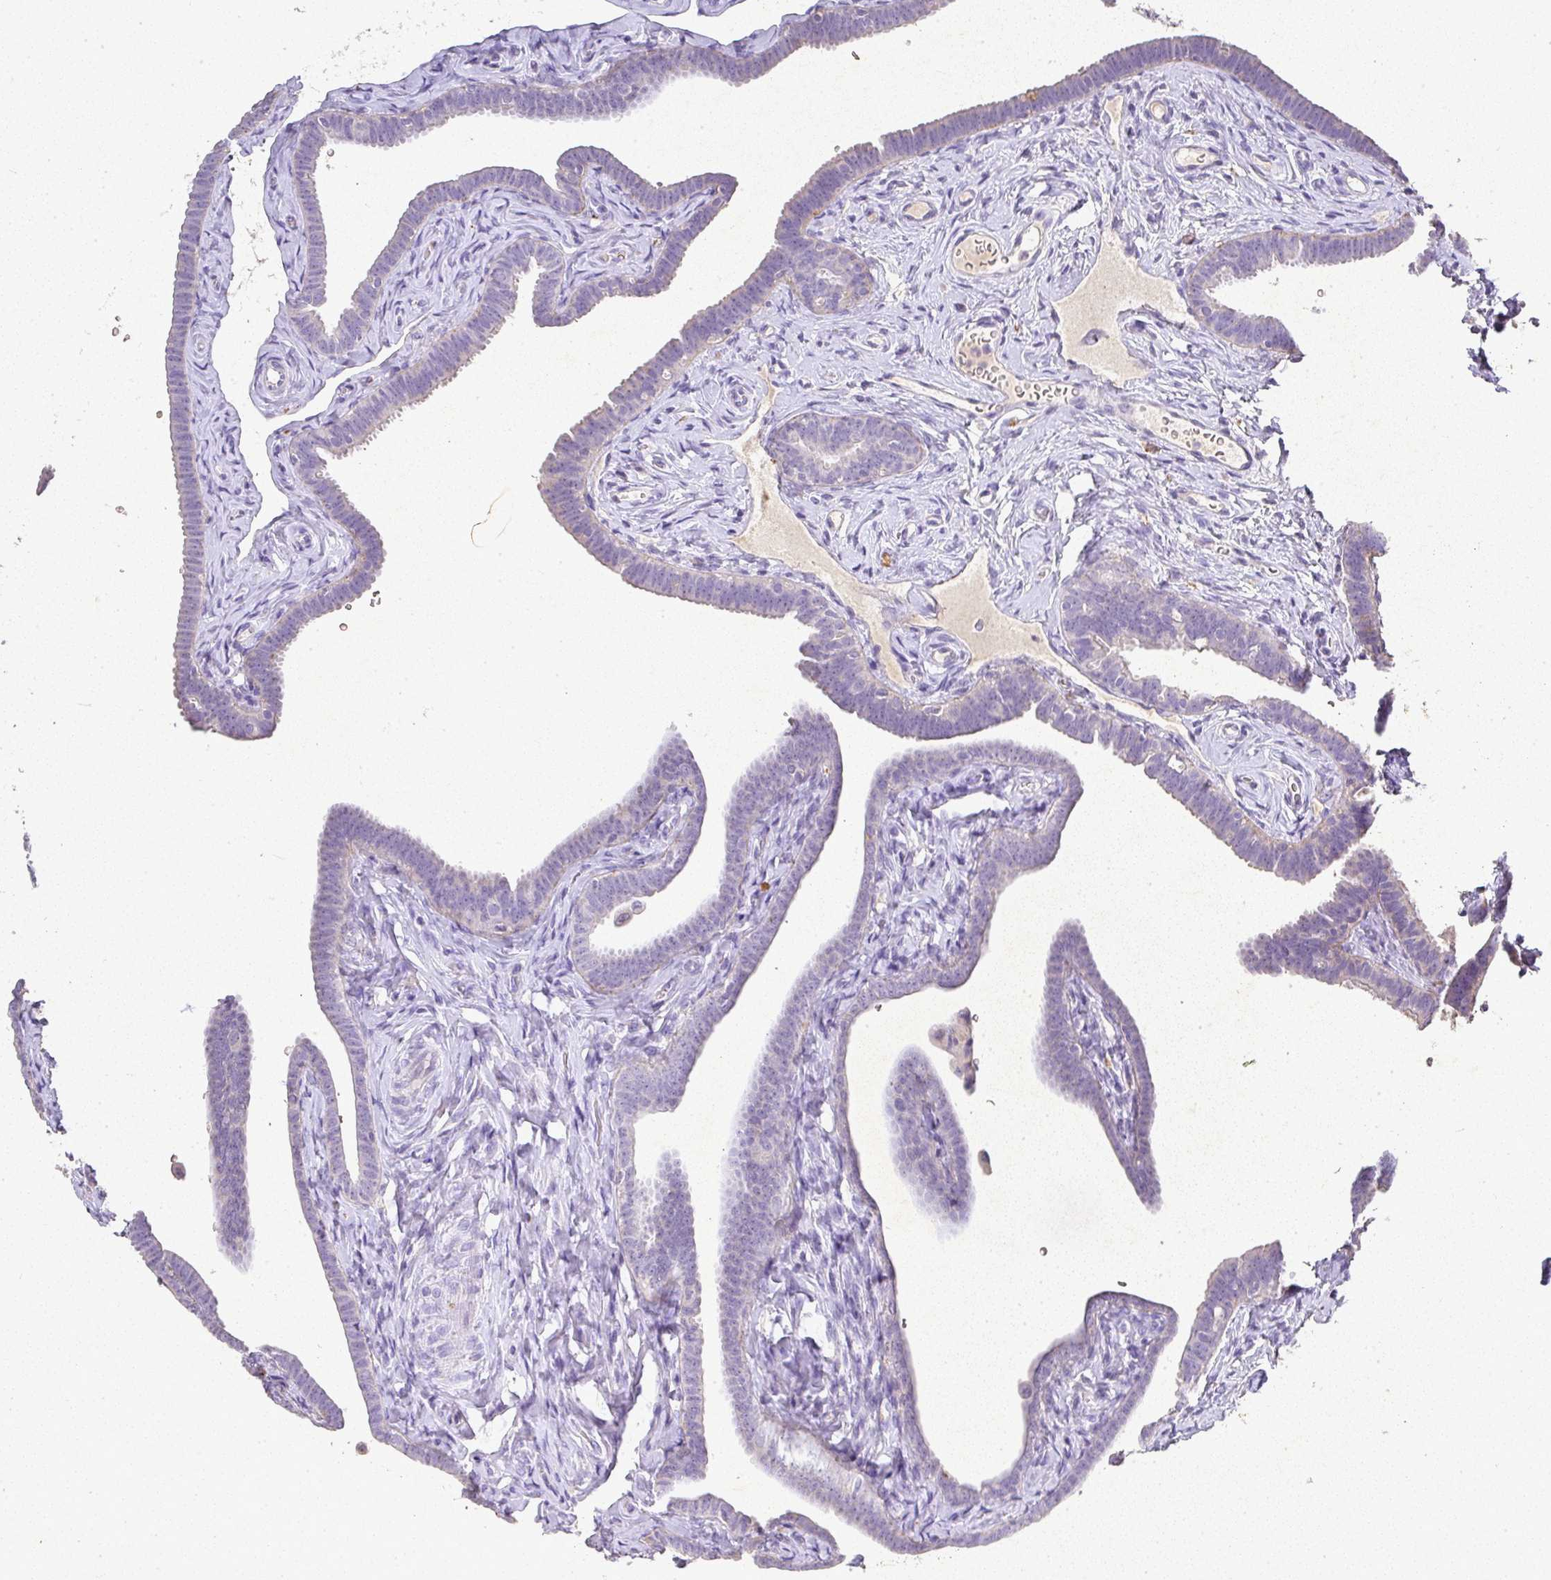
{"staining": {"intensity": "negative", "quantity": "none", "location": "none"}, "tissue": "fallopian tube", "cell_type": "Glandular cells", "image_type": "normal", "snomed": [{"axis": "morphology", "description": "Normal tissue, NOS"}, {"axis": "topography", "description": "Fallopian tube"}], "caption": "A high-resolution photomicrograph shows immunohistochemistry (IHC) staining of benign fallopian tube, which displays no significant staining in glandular cells.", "gene": "RPS2", "patient": {"sex": "female", "age": 69}}